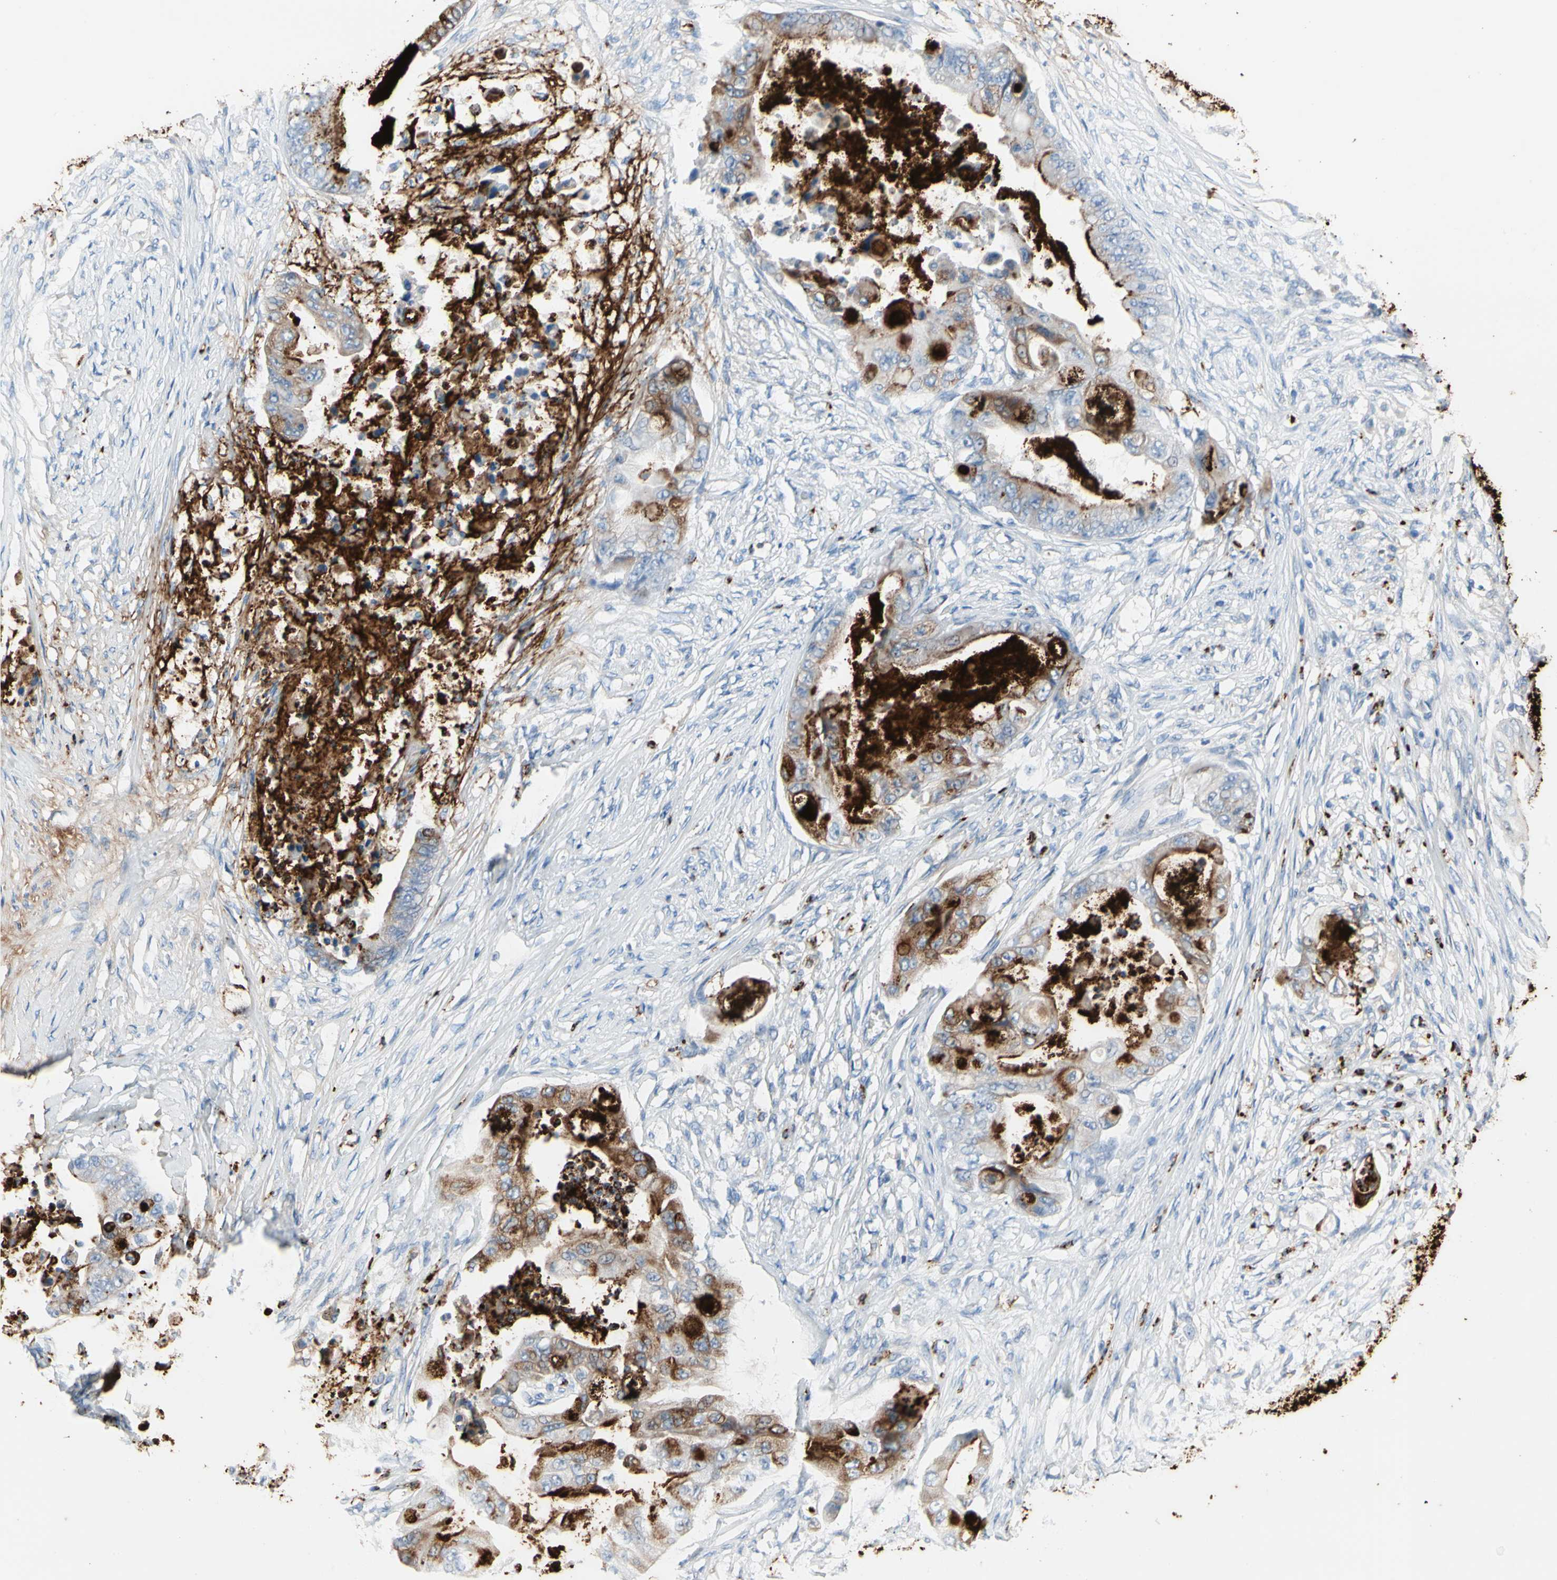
{"staining": {"intensity": "strong", "quantity": "25%-75%", "location": "cytoplasmic/membranous"}, "tissue": "stomach cancer", "cell_type": "Tumor cells", "image_type": "cancer", "snomed": [{"axis": "morphology", "description": "Adenocarcinoma, NOS"}, {"axis": "topography", "description": "Stomach"}], "caption": "Immunohistochemistry (DAB (3,3'-diaminobenzidine)) staining of human stomach cancer reveals strong cytoplasmic/membranous protein positivity in about 25%-75% of tumor cells.", "gene": "CLEC4A", "patient": {"sex": "female", "age": 73}}